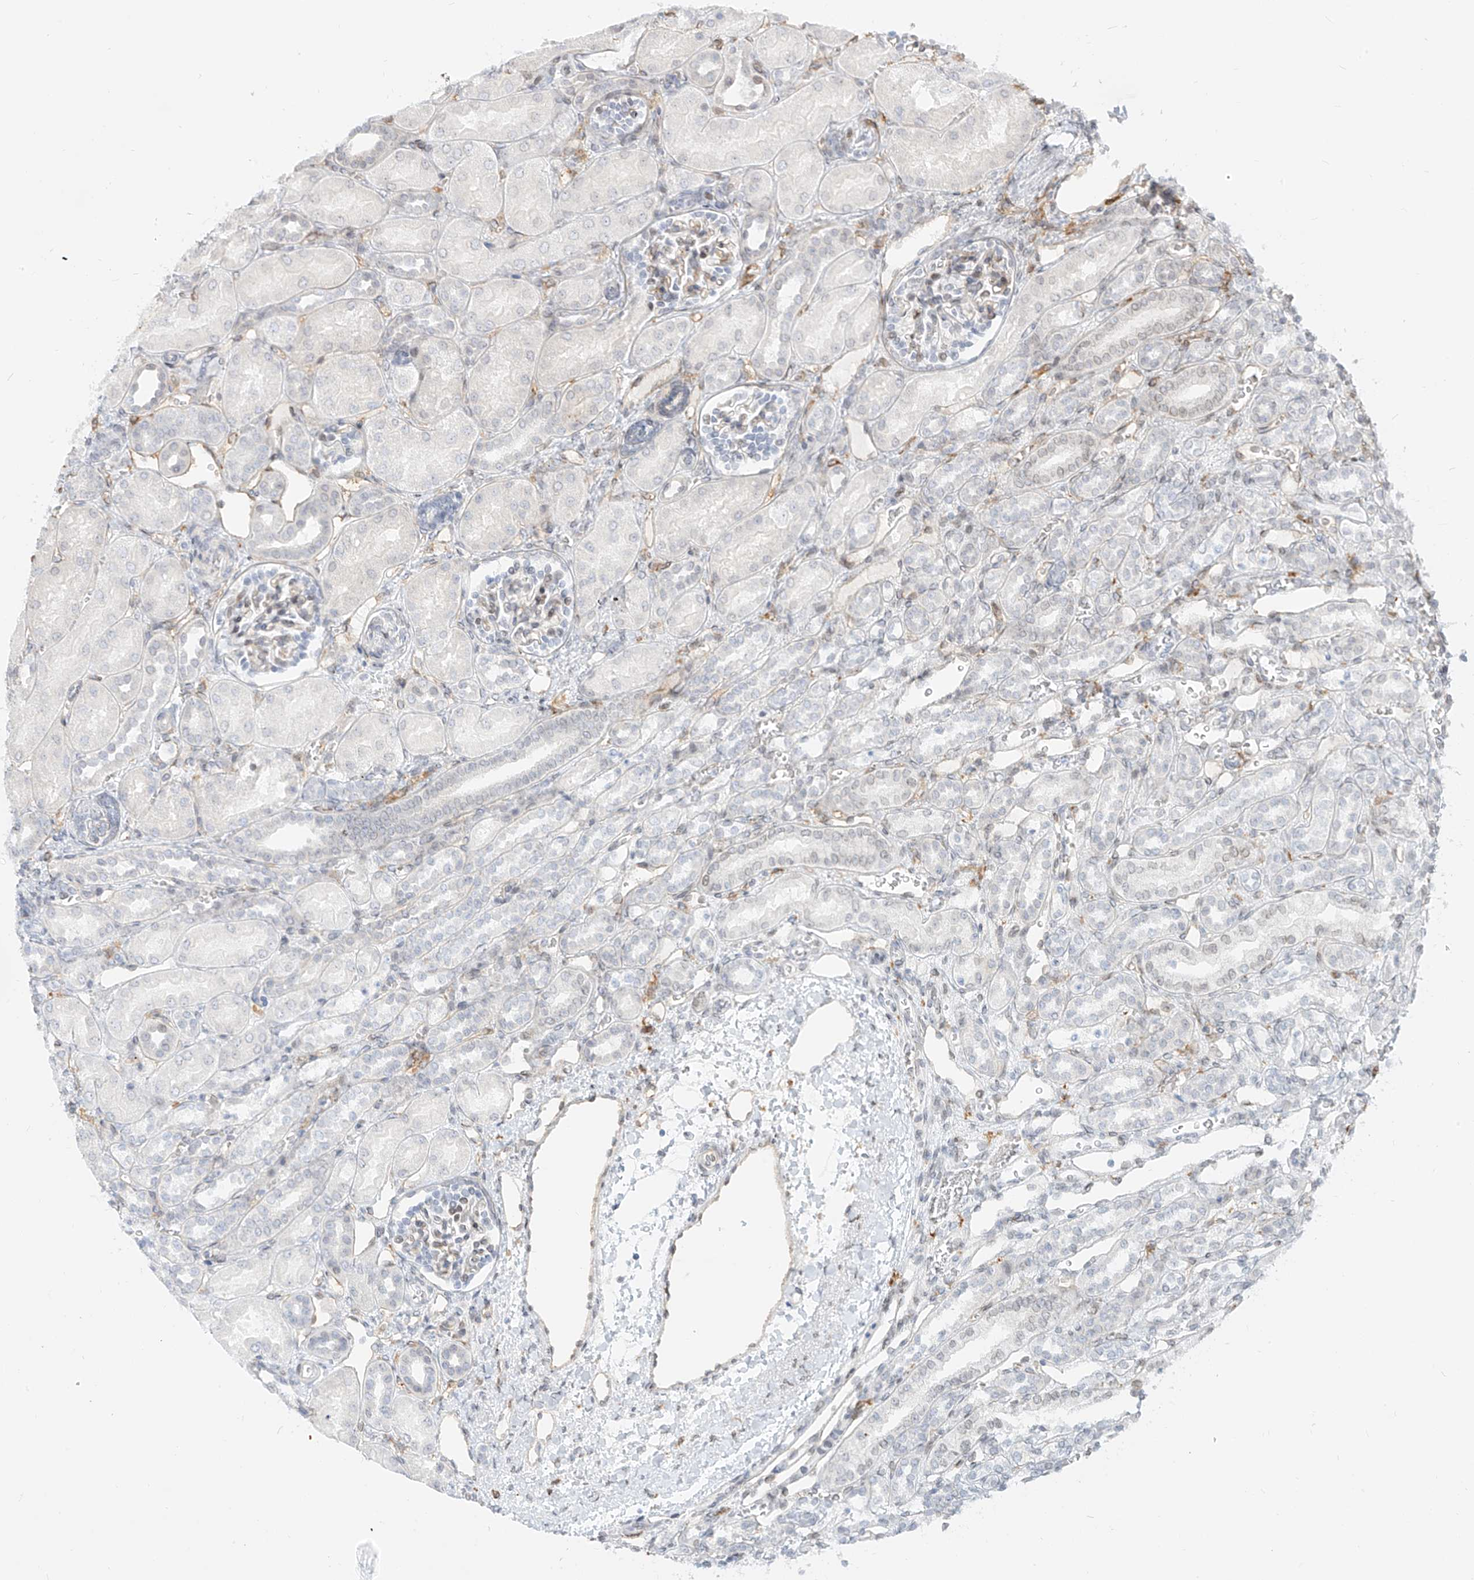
{"staining": {"intensity": "moderate", "quantity": "<25%", "location": "nuclear"}, "tissue": "kidney", "cell_type": "Cells in glomeruli", "image_type": "normal", "snomed": [{"axis": "morphology", "description": "Normal tissue, NOS"}, {"axis": "morphology", "description": "Neoplasm, malignant, NOS"}, {"axis": "topography", "description": "Kidney"}], "caption": "Kidney stained with DAB (3,3'-diaminobenzidine) immunohistochemistry (IHC) displays low levels of moderate nuclear expression in about <25% of cells in glomeruli.", "gene": "NHSL1", "patient": {"sex": "female", "age": 1}}